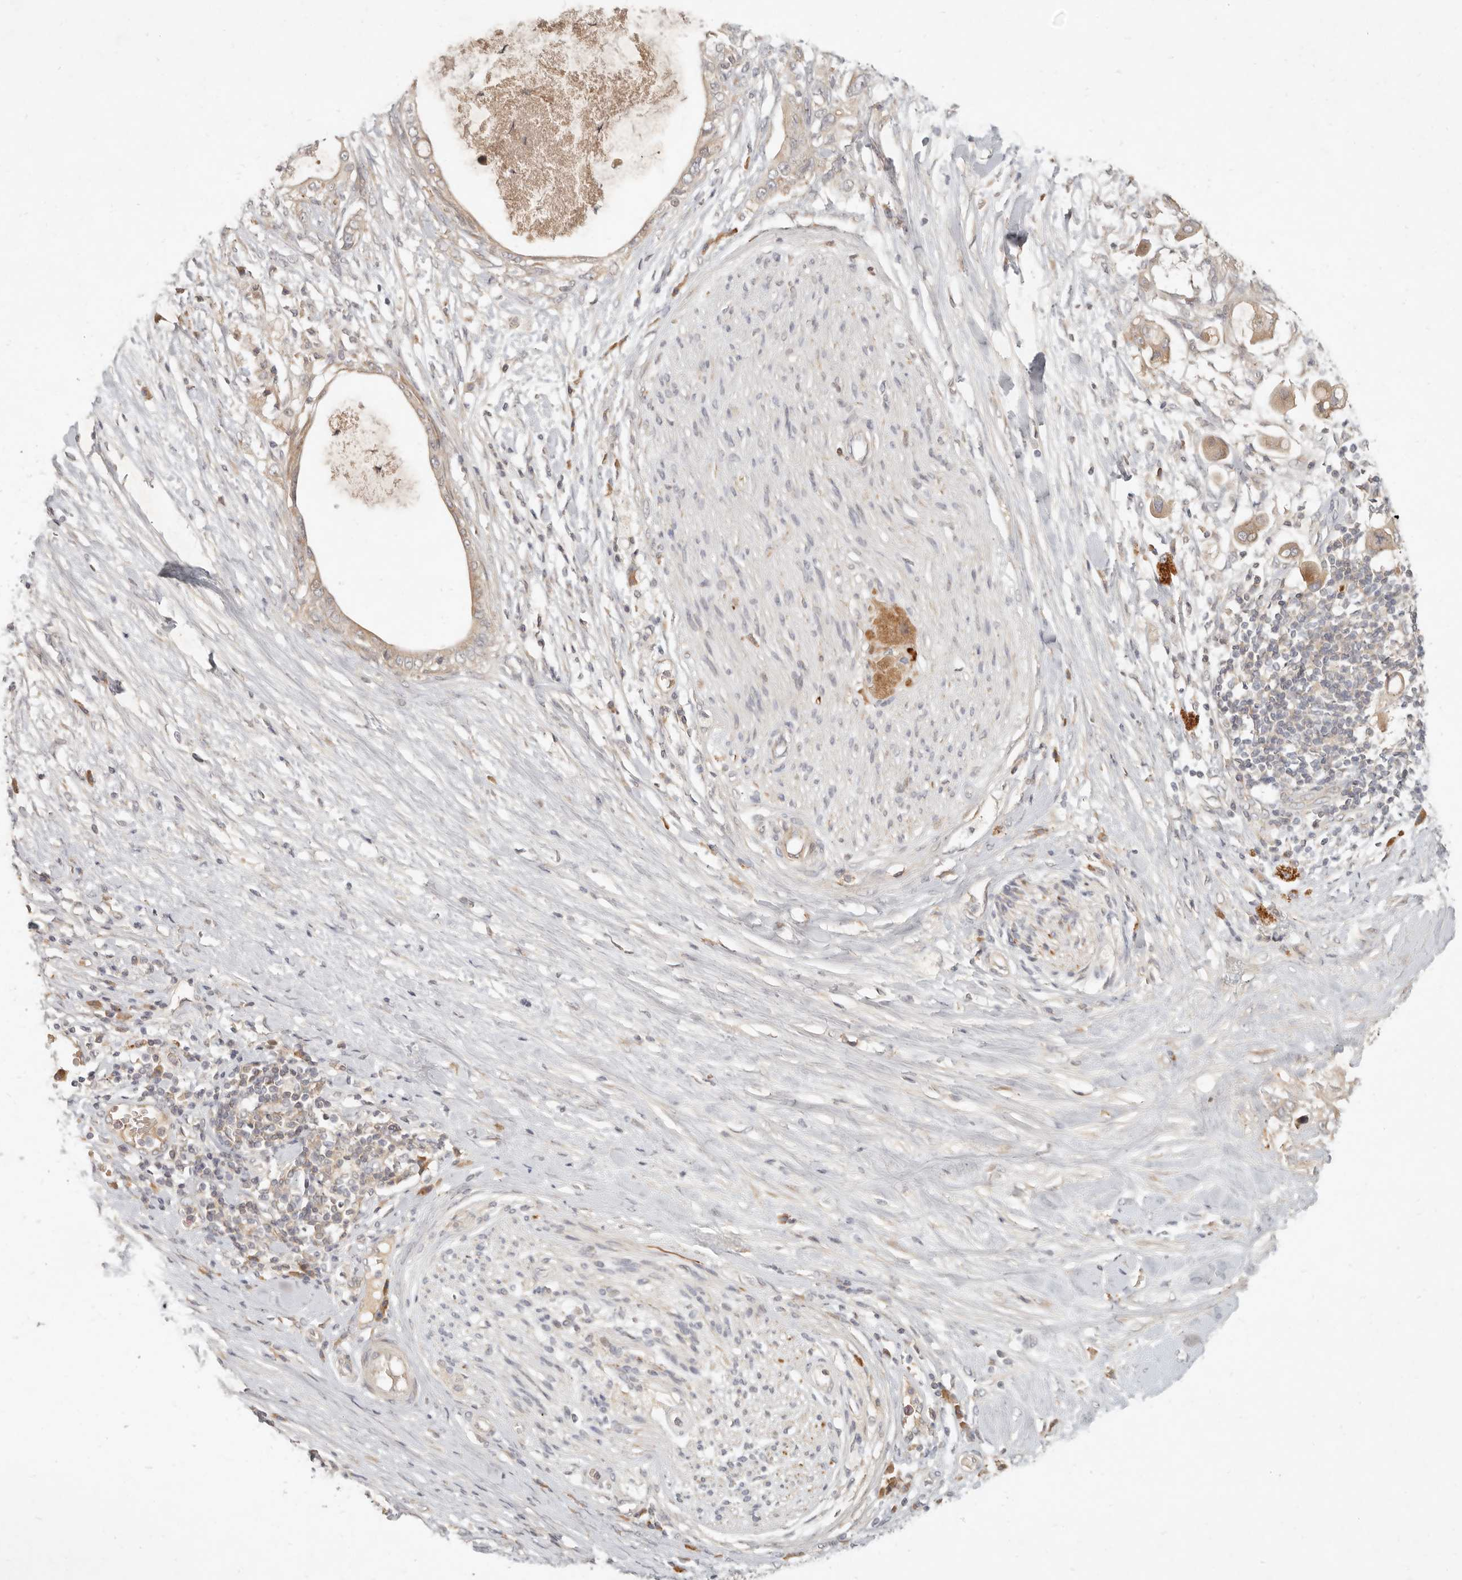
{"staining": {"intensity": "weak", "quantity": ">75%", "location": "cytoplasmic/membranous"}, "tissue": "pancreatic cancer", "cell_type": "Tumor cells", "image_type": "cancer", "snomed": [{"axis": "morphology", "description": "Adenocarcinoma, NOS"}, {"axis": "topography", "description": "Pancreas"}], "caption": "Pancreatic cancer stained for a protein displays weak cytoplasmic/membranous positivity in tumor cells.", "gene": "UBXN11", "patient": {"sex": "female", "age": 56}}